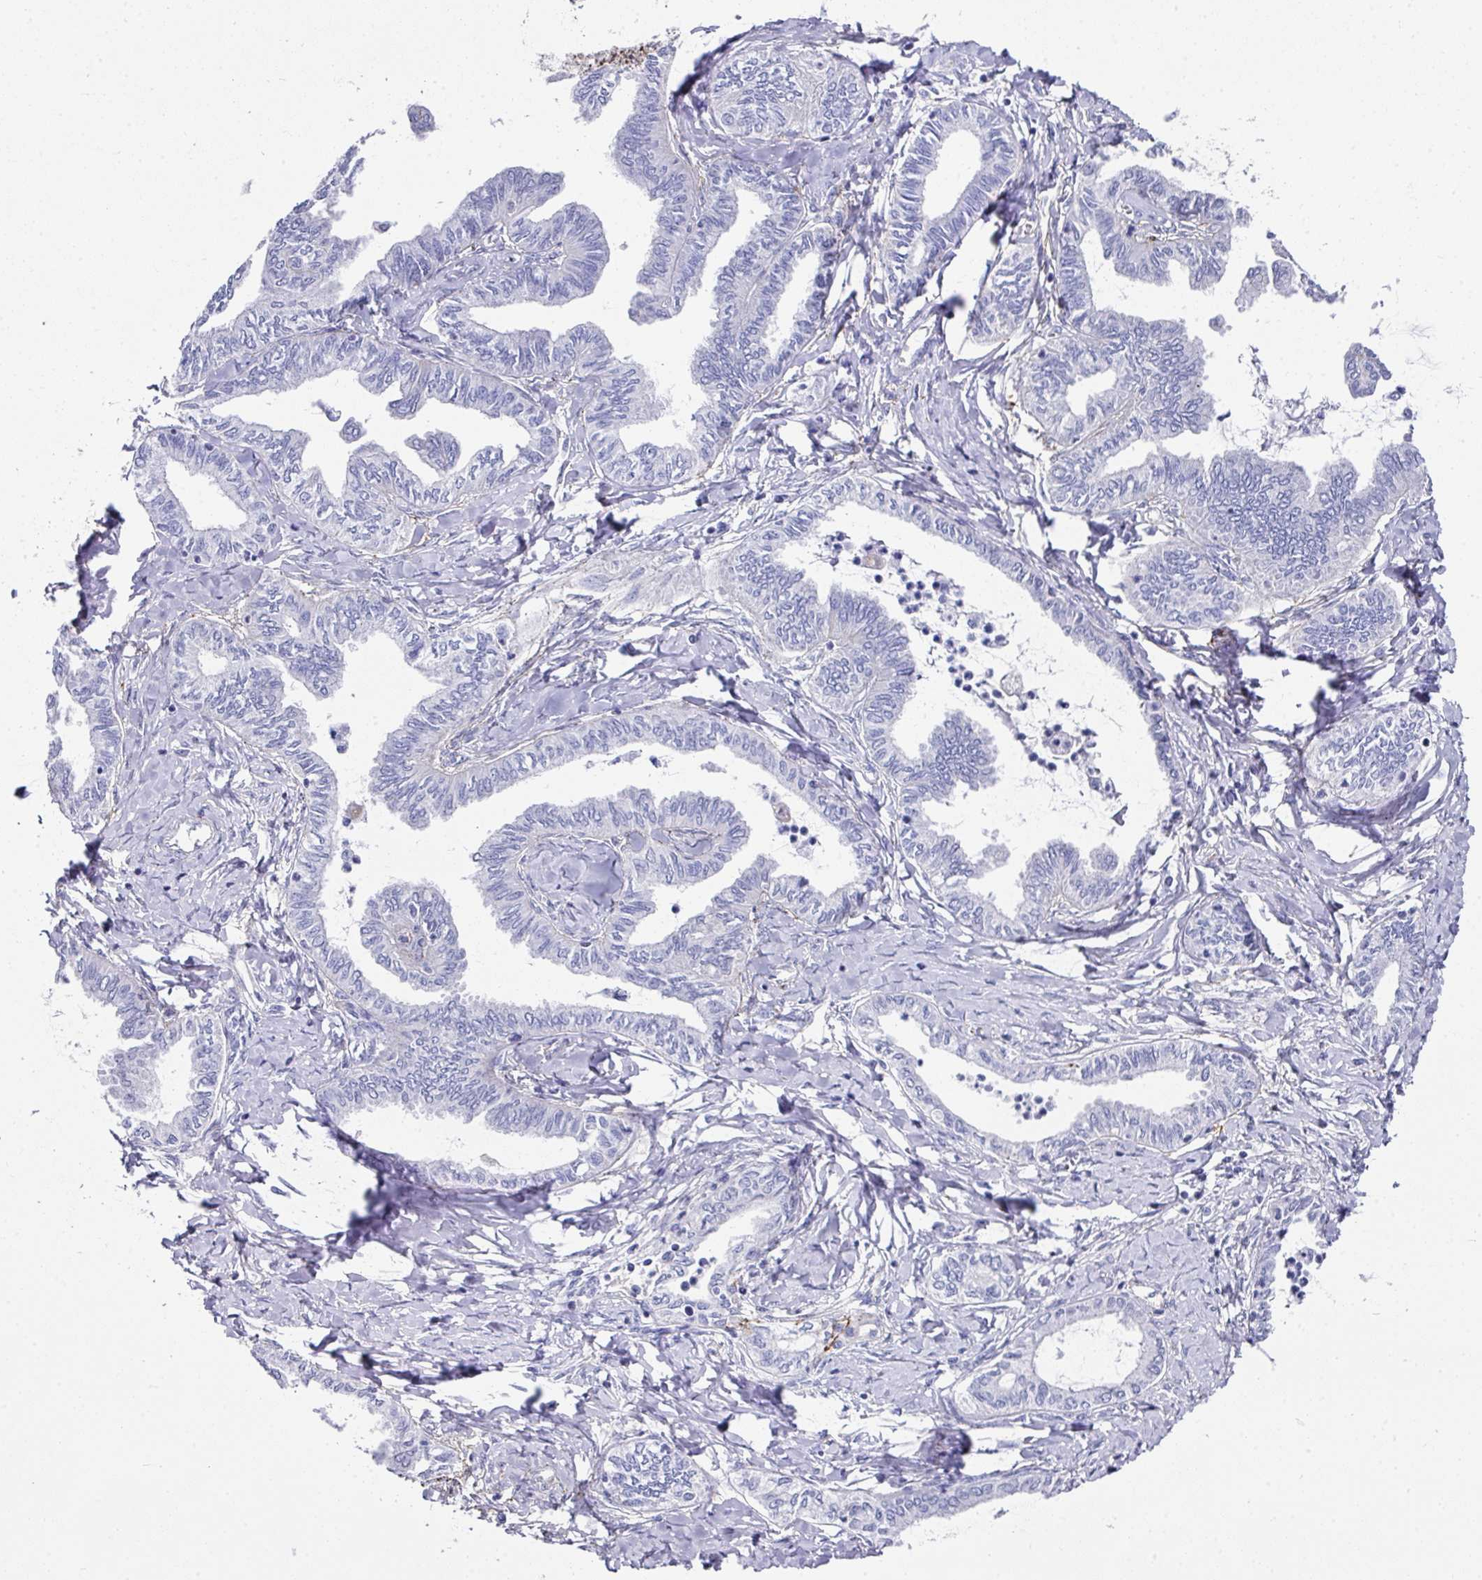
{"staining": {"intensity": "negative", "quantity": "none", "location": "none"}, "tissue": "ovarian cancer", "cell_type": "Tumor cells", "image_type": "cancer", "snomed": [{"axis": "morphology", "description": "Carcinoma, endometroid"}, {"axis": "topography", "description": "Ovary"}], "caption": "Tumor cells are negative for brown protein staining in ovarian cancer.", "gene": "CLDN1", "patient": {"sex": "female", "age": 70}}